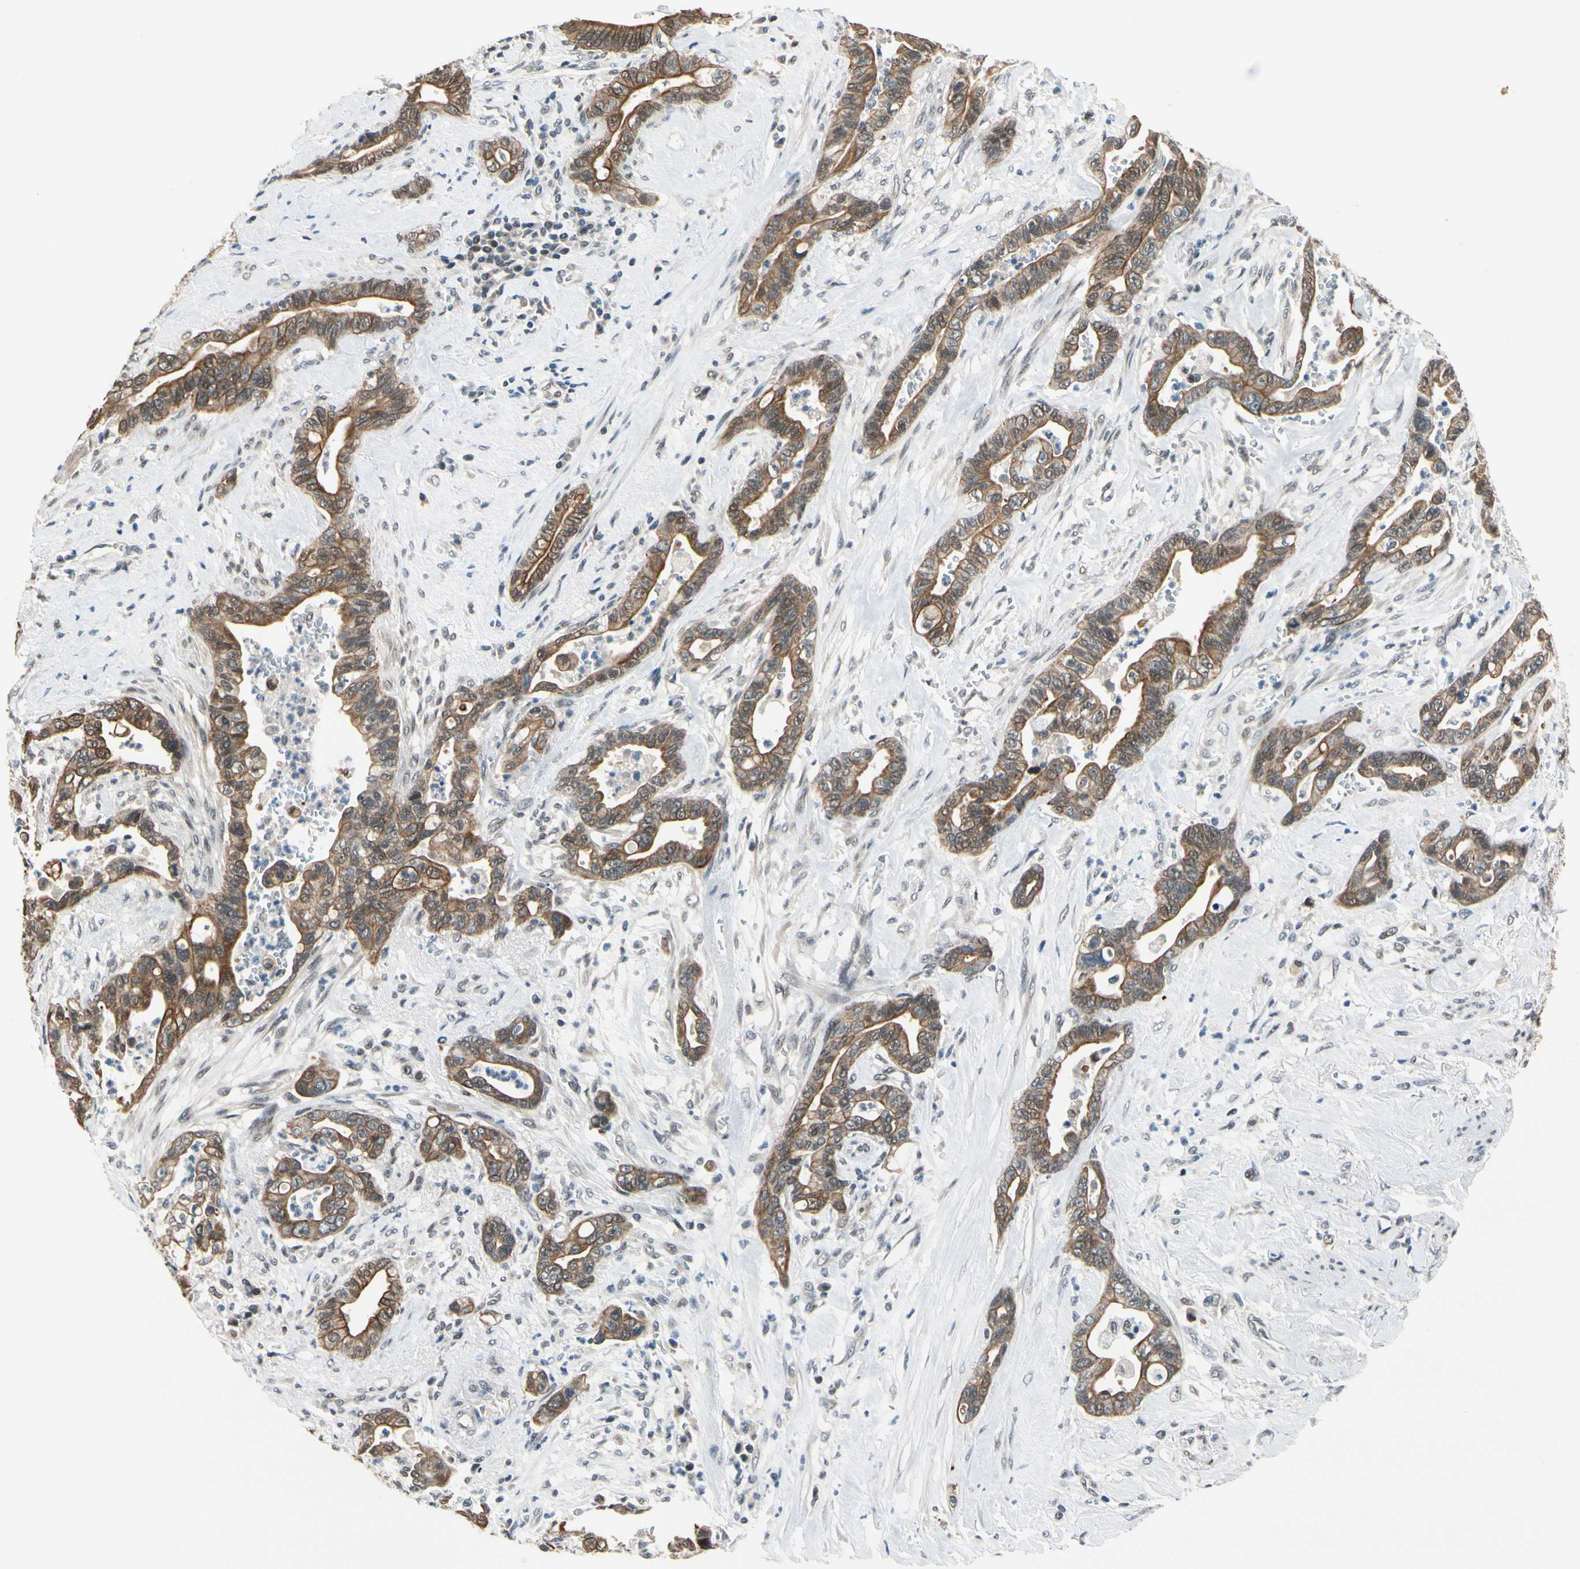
{"staining": {"intensity": "moderate", "quantity": ">75%", "location": "cytoplasmic/membranous"}, "tissue": "pancreatic cancer", "cell_type": "Tumor cells", "image_type": "cancer", "snomed": [{"axis": "morphology", "description": "Adenocarcinoma, NOS"}, {"axis": "topography", "description": "Pancreas"}], "caption": "Immunohistochemistry (IHC) micrograph of human adenocarcinoma (pancreatic) stained for a protein (brown), which demonstrates medium levels of moderate cytoplasmic/membranous expression in about >75% of tumor cells.", "gene": "TAF12", "patient": {"sex": "male", "age": 70}}